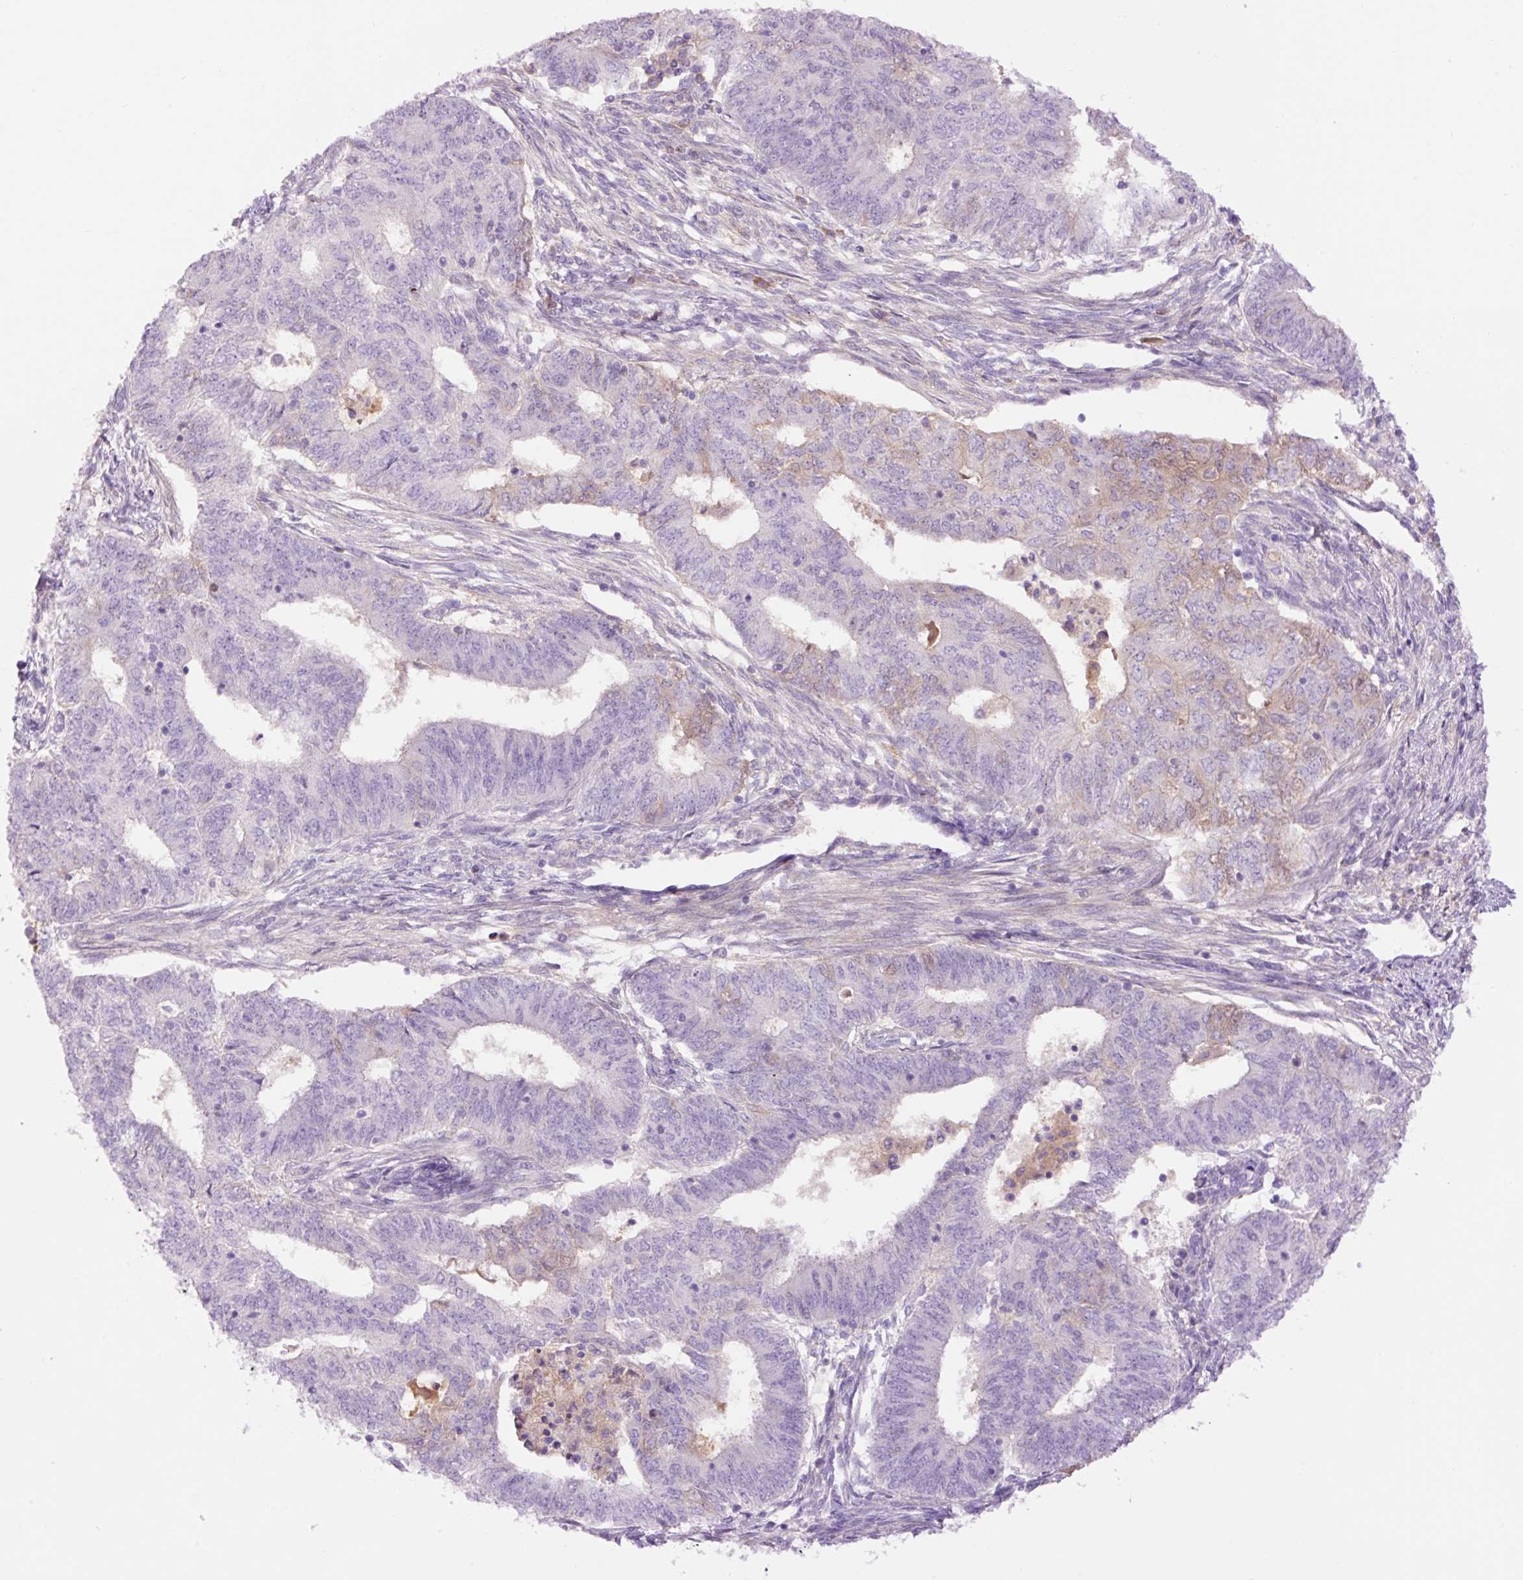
{"staining": {"intensity": "weak", "quantity": "<25%", "location": "cytoplasmic/membranous"}, "tissue": "endometrial cancer", "cell_type": "Tumor cells", "image_type": "cancer", "snomed": [{"axis": "morphology", "description": "Adenocarcinoma, NOS"}, {"axis": "topography", "description": "Endometrium"}], "caption": "Tumor cells show no significant protein positivity in adenocarcinoma (endometrial). Brightfield microscopy of immunohistochemistry (IHC) stained with DAB (brown) and hematoxylin (blue), captured at high magnification.", "gene": "DPPA4", "patient": {"sex": "female", "age": 62}}